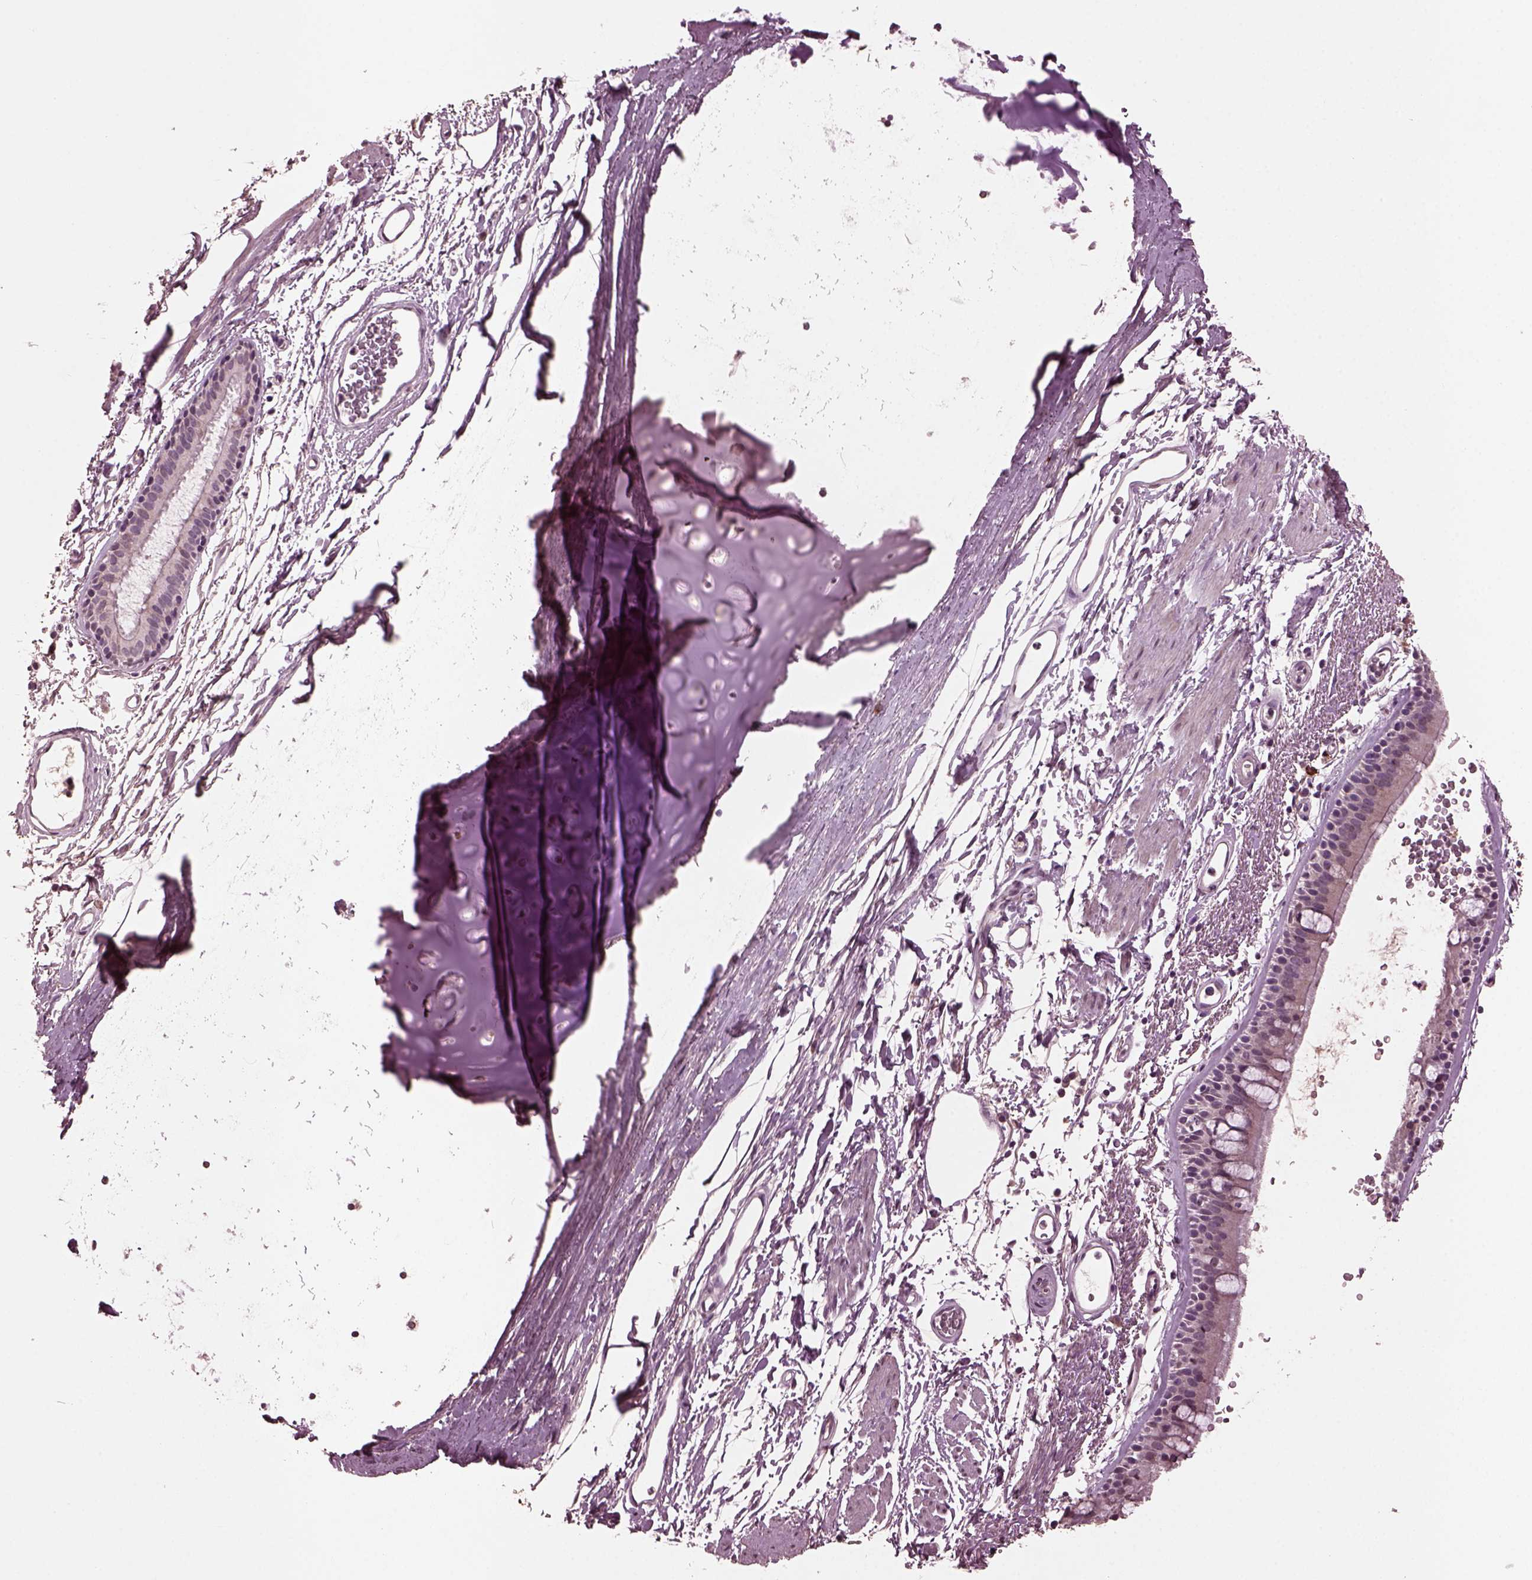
{"staining": {"intensity": "negative", "quantity": "none", "location": "none"}, "tissue": "bronchus", "cell_type": "Respiratory epithelial cells", "image_type": "normal", "snomed": [{"axis": "morphology", "description": "Normal tissue, NOS"}, {"axis": "topography", "description": "Lymph node"}, {"axis": "topography", "description": "Bronchus"}], "caption": "Protein analysis of benign bronchus demonstrates no significant expression in respiratory epithelial cells.", "gene": "IL18RAP", "patient": {"sex": "female", "age": 70}}